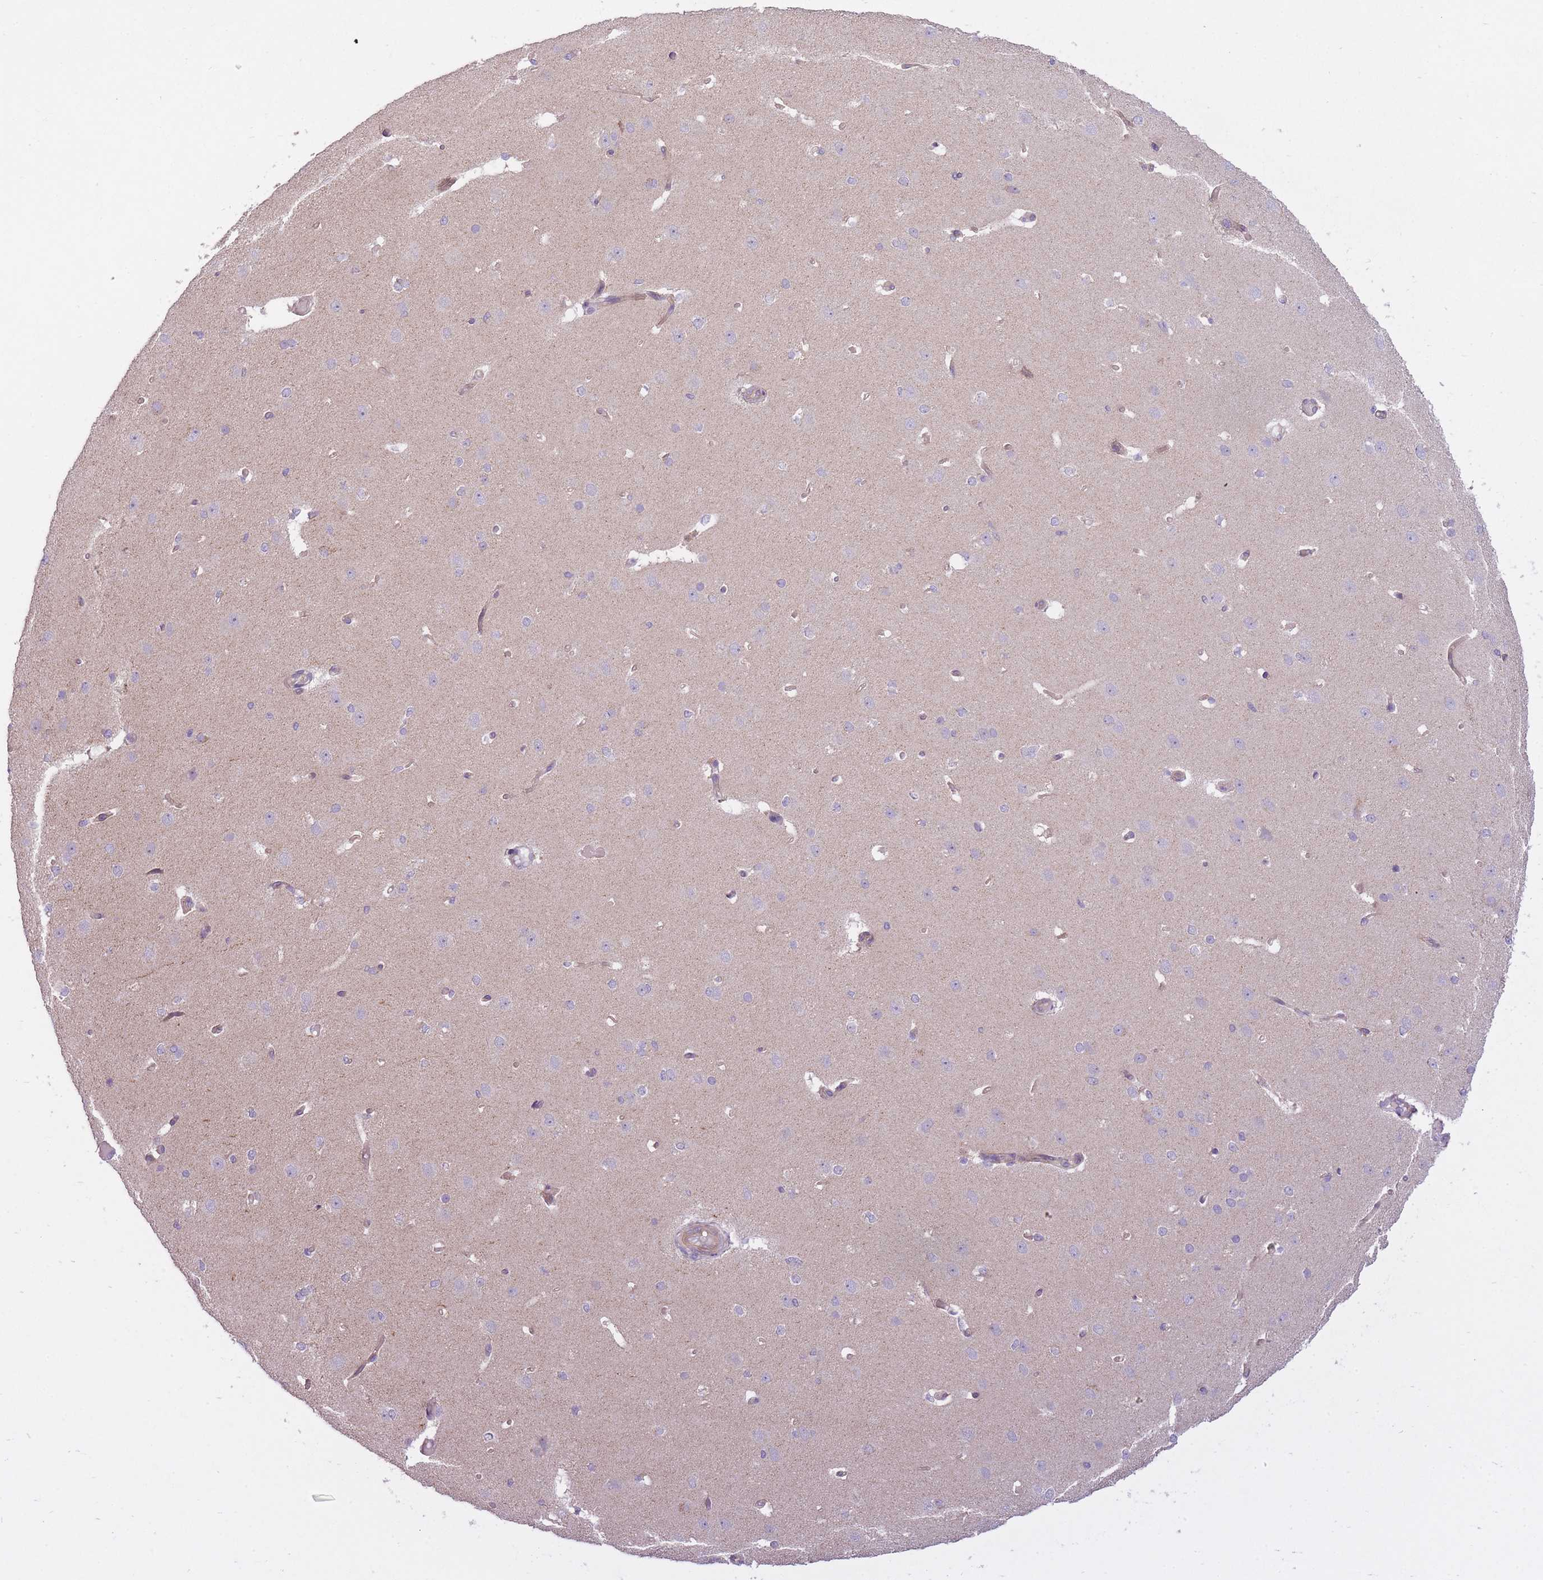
{"staining": {"intensity": "weak", "quantity": "25%-75%", "location": "cytoplasmic/membranous"}, "tissue": "cerebral cortex", "cell_type": "Endothelial cells", "image_type": "normal", "snomed": [{"axis": "morphology", "description": "Normal tissue, NOS"}, {"axis": "morphology", "description": "Inflammation, NOS"}, {"axis": "topography", "description": "Cerebral cortex"}], "caption": "Immunohistochemistry histopathology image of normal cerebral cortex: human cerebral cortex stained using IHC displays low levels of weak protein expression localized specifically in the cytoplasmic/membranous of endothelial cells, appearing as a cytoplasmic/membranous brown color.", "gene": "REV1", "patient": {"sex": "male", "age": 6}}